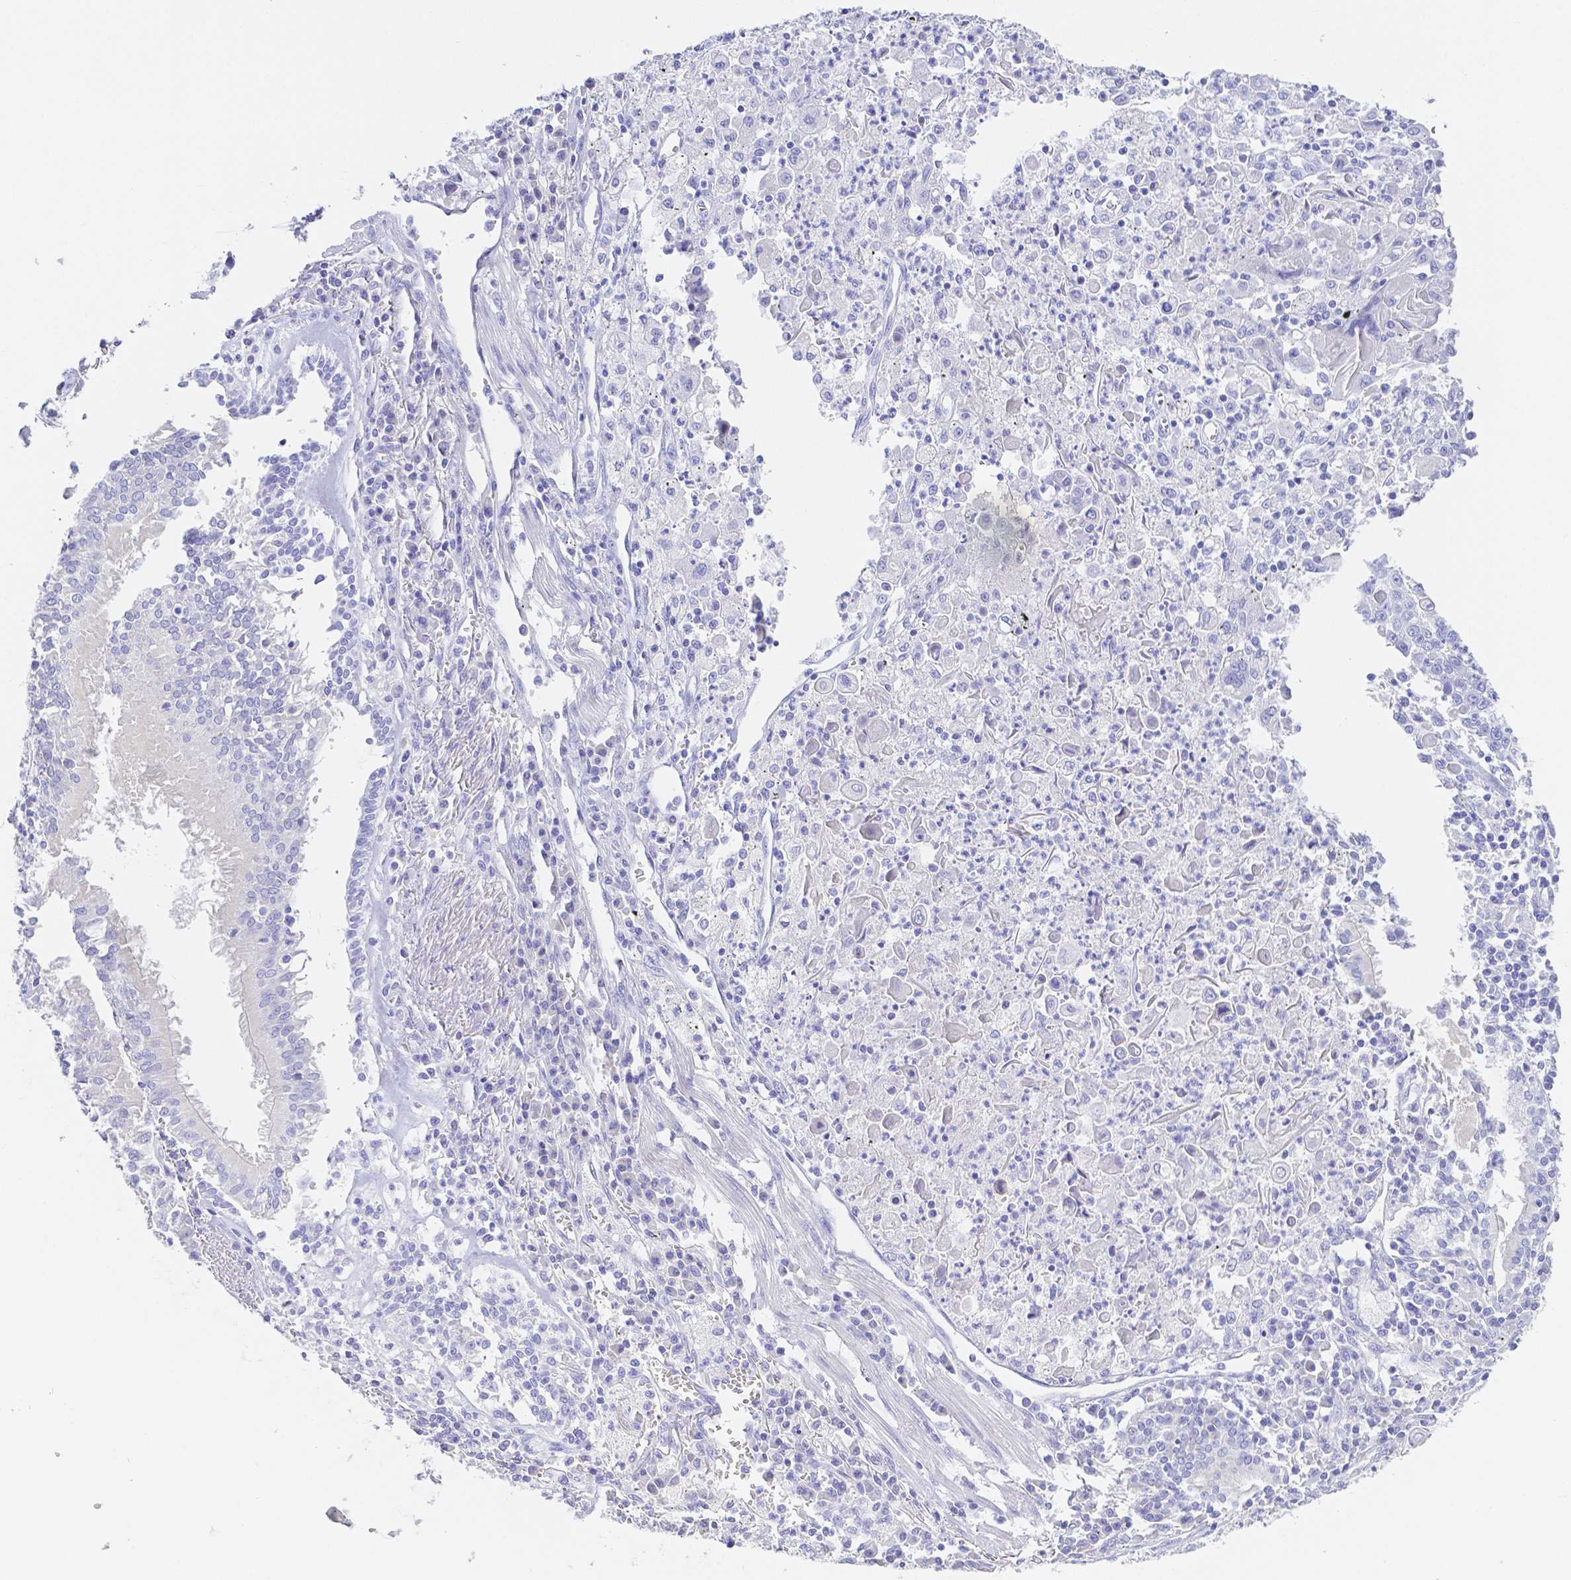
{"staining": {"intensity": "negative", "quantity": "none", "location": "none"}, "tissue": "lung cancer", "cell_type": "Tumor cells", "image_type": "cancer", "snomed": [{"axis": "morphology", "description": "Squamous cell carcinoma, NOS"}, {"axis": "morphology", "description": "Squamous cell carcinoma, metastatic, NOS"}, {"axis": "topography", "description": "Lung"}, {"axis": "topography", "description": "Pleura, NOS"}], "caption": "This image is of metastatic squamous cell carcinoma (lung) stained with immunohistochemistry to label a protein in brown with the nuclei are counter-stained blue. There is no expression in tumor cells.", "gene": "ZG16B", "patient": {"sex": "male", "age": 72}}